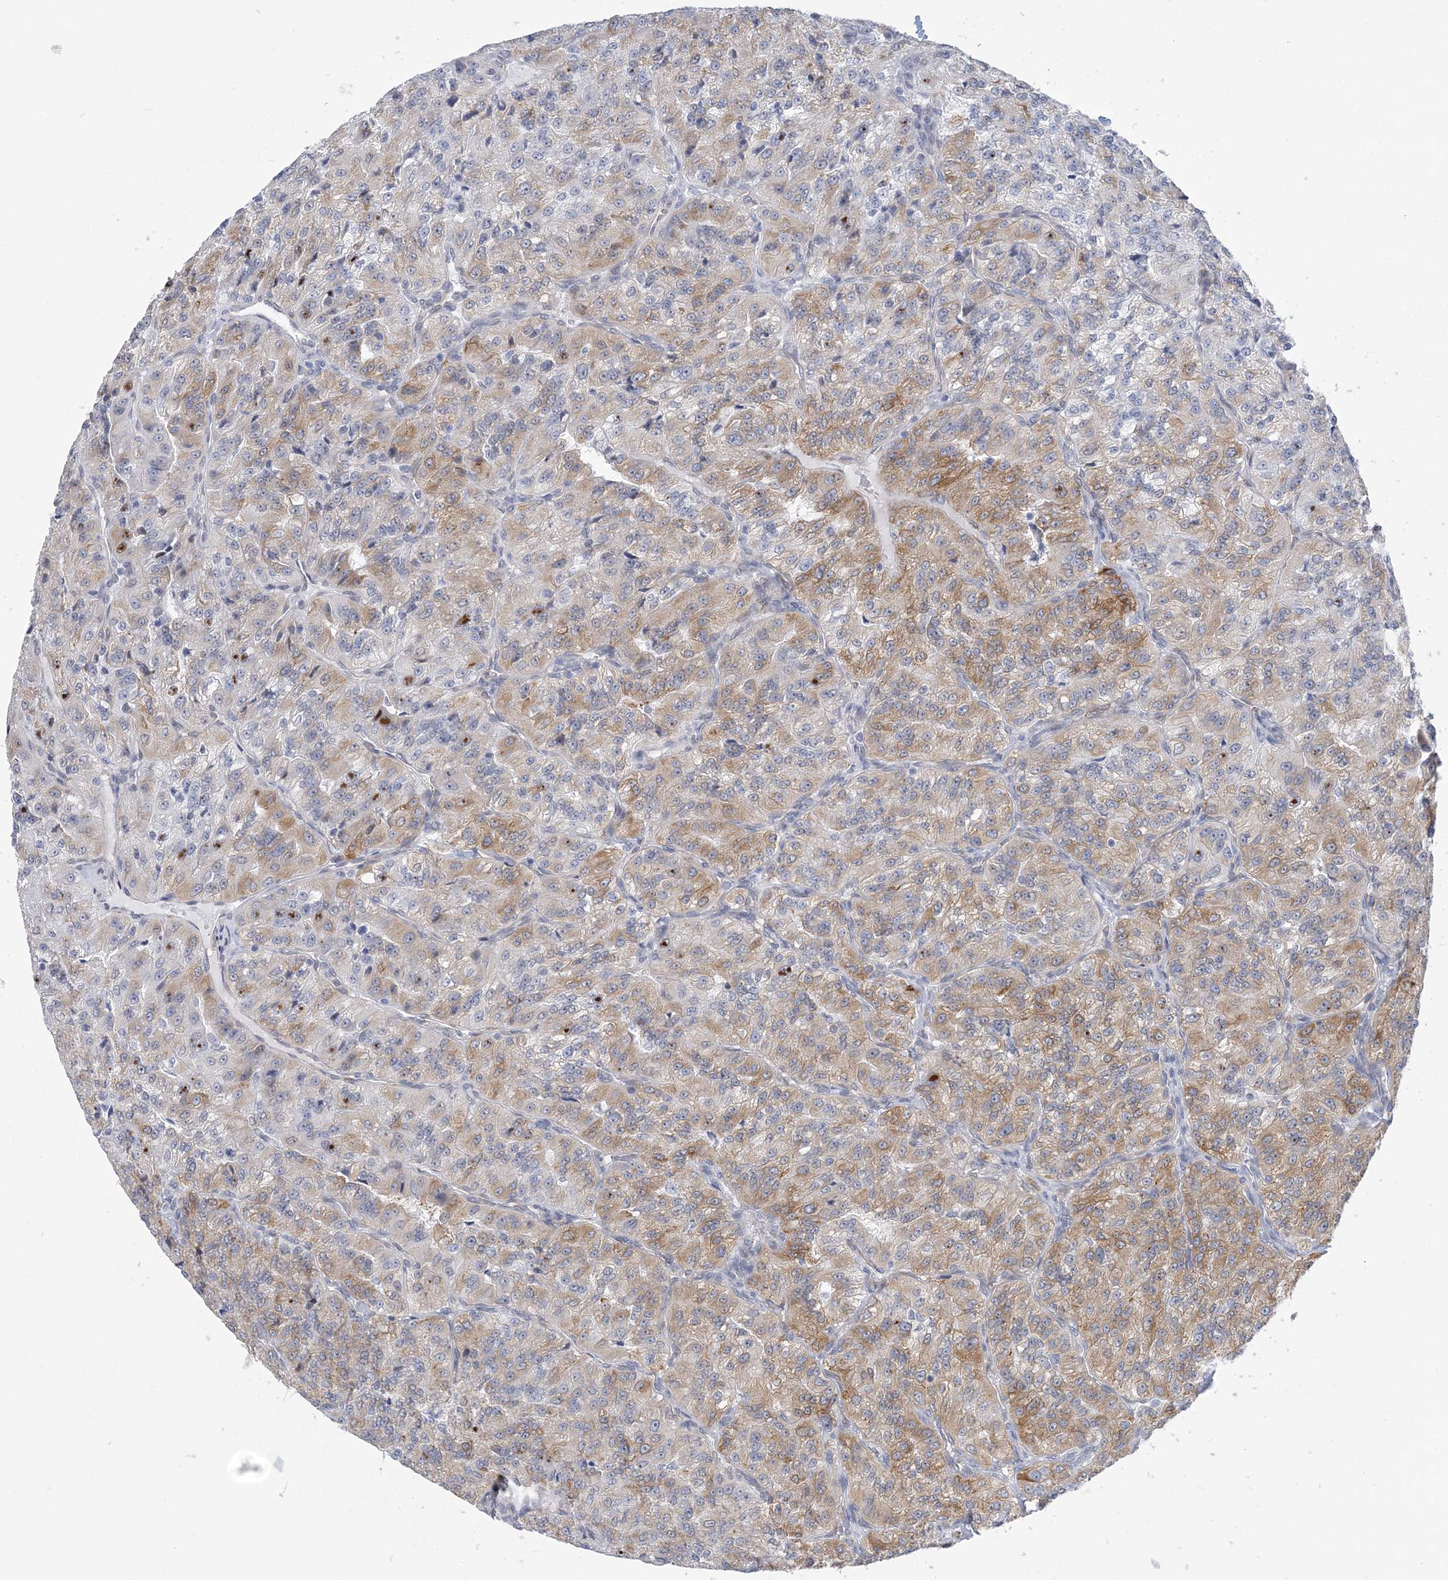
{"staining": {"intensity": "moderate", "quantity": ">75%", "location": "cytoplasmic/membranous"}, "tissue": "renal cancer", "cell_type": "Tumor cells", "image_type": "cancer", "snomed": [{"axis": "morphology", "description": "Adenocarcinoma, NOS"}, {"axis": "topography", "description": "Kidney"}], "caption": "This image demonstrates renal cancer stained with immunohistochemistry to label a protein in brown. The cytoplasmic/membranous of tumor cells show moderate positivity for the protein. Nuclei are counter-stained blue.", "gene": "PLEKHG4B", "patient": {"sex": "female", "age": 63}}